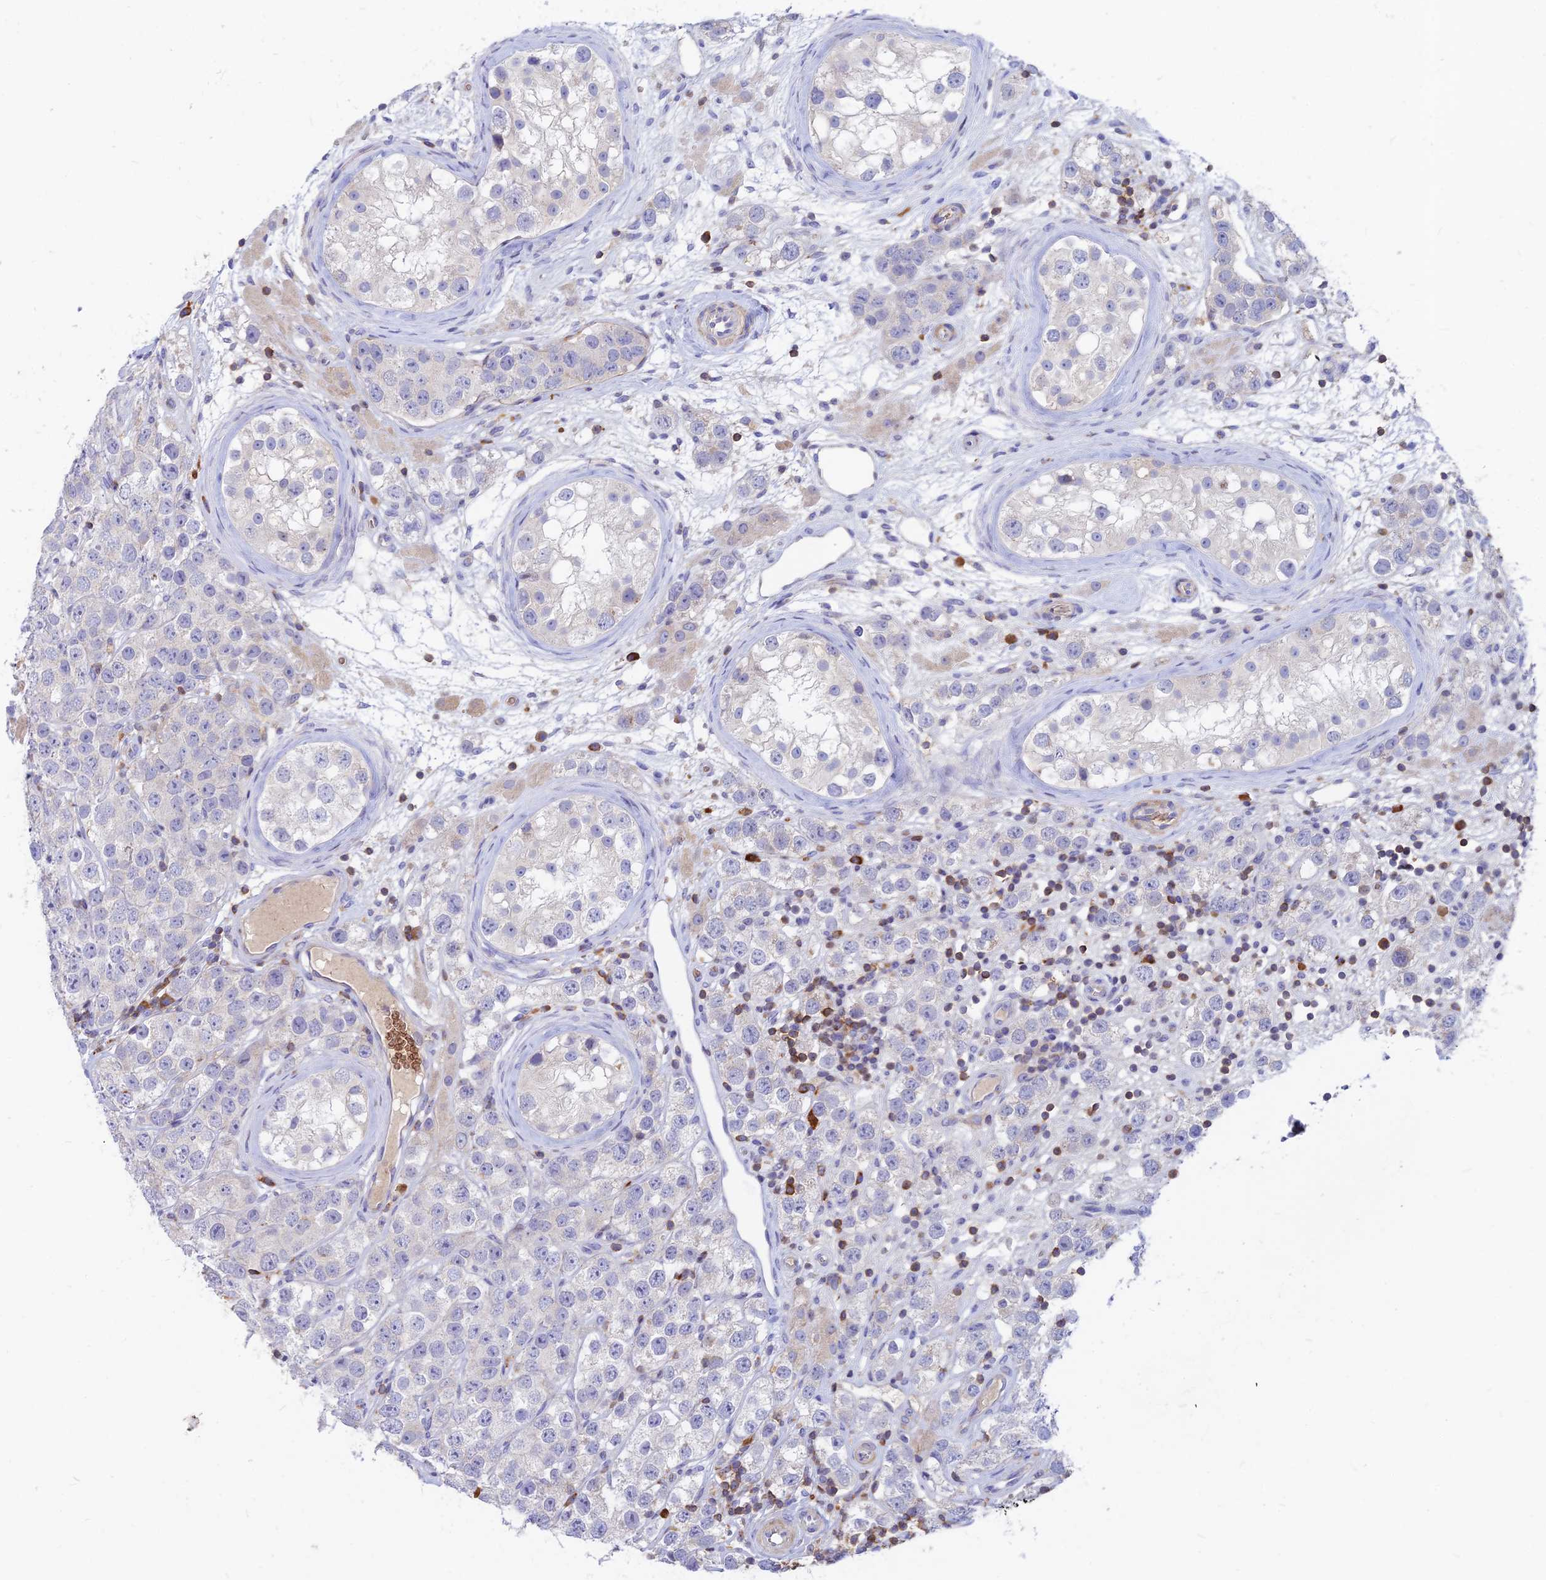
{"staining": {"intensity": "negative", "quantity": "none", "location": "none"}, "tissue": "testis cancer", "cell_type": "Tumor cells", "image_type": "cancer", "snomed": [{"axis": "morphology", "description": "Seminoma, NOS"}, {"axis": "topography", "description": "Testis"}], "caption": "A high-resolution image shows IHC staining of testis cancer, which reveals no significant expression in tumor cells.", "gene": "DENND2D", "patient": {"sex": "male", "age": 28}}